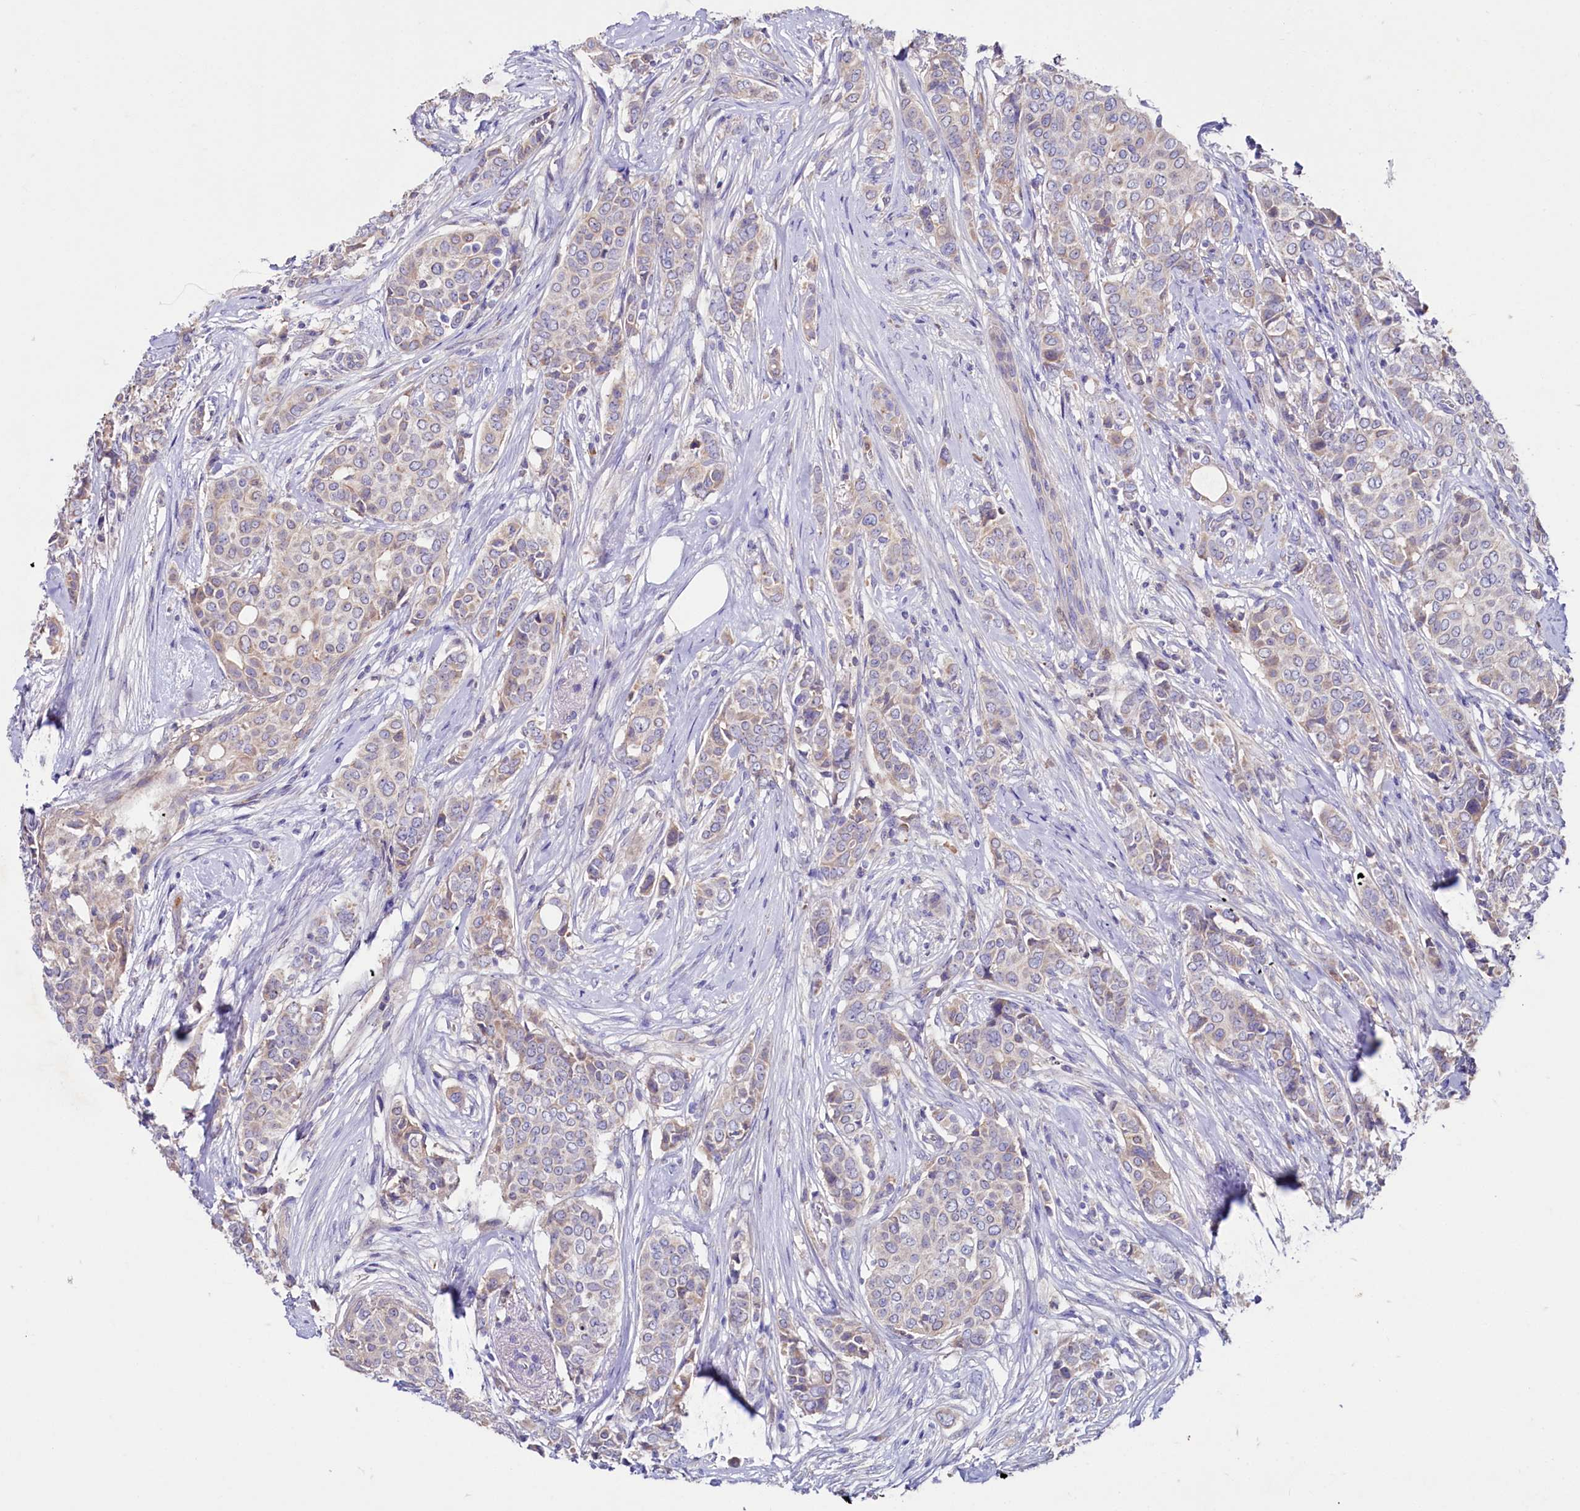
{"staining": {"intensity": "negative", "quantity": "none", "location": "none"}, "tissue": "breast cancer", "cell_type": "Tumor cells", "image_type": "cancer", "snomed": [{"axis": "morphology", "description": "Lobular carcinoma"}, {"axis": "topography", "description": "Breast"}], "caption": "Breast cancer (lobular carcinoma) stained for a protein using immunohistochemistry displays no staining tumor cells.", "gene": "IL17RD", "patient": {"sex": "female", "age": 51}}